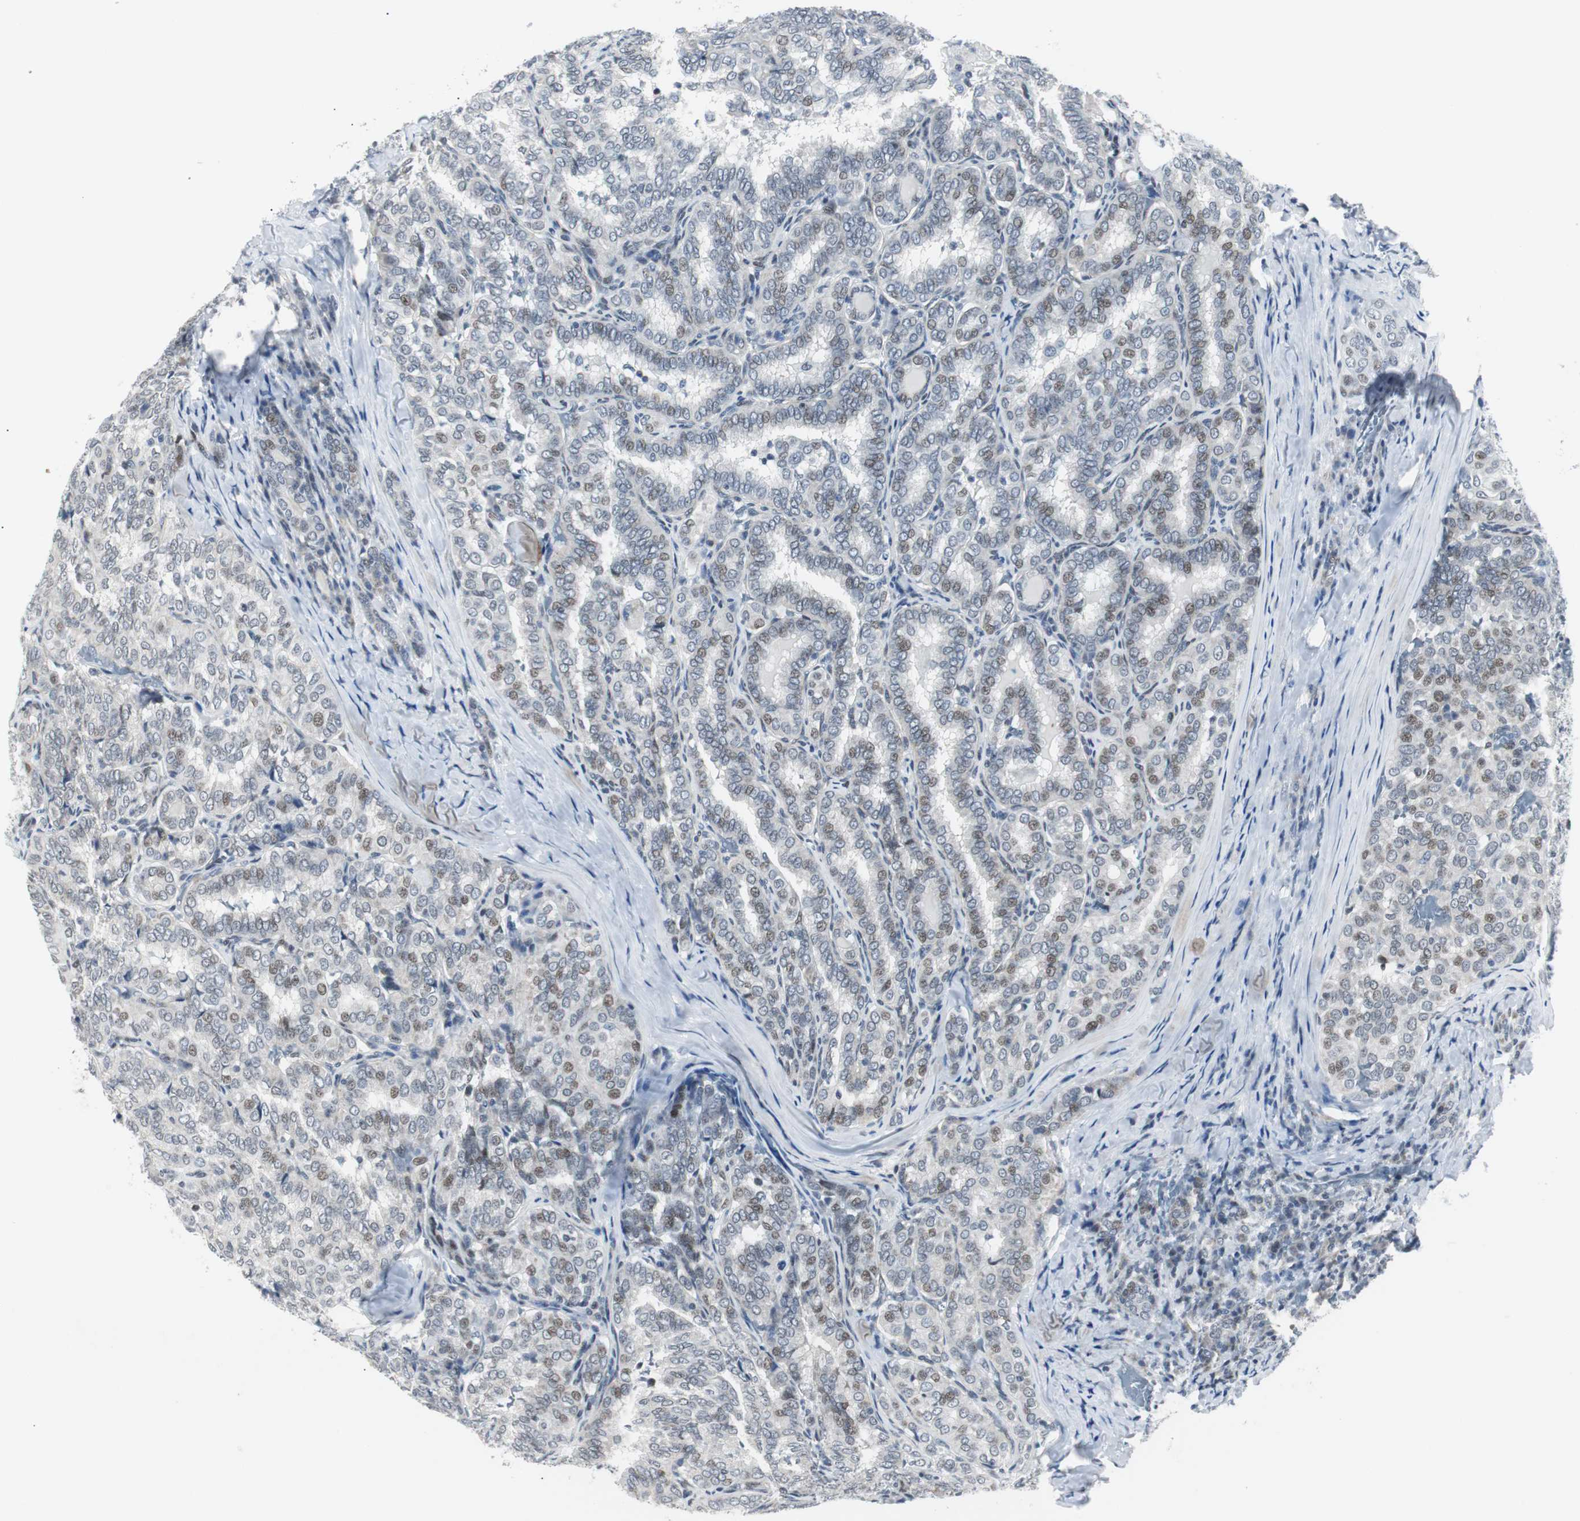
{"staining": {"intensity": "weak", "quantity": "25%-75%", "location": "nuclear"}, "tissue": "thyroid cancer", "cell_type": "Tumor cells", "image_type": "cancer", "snomed": [{"axis": "morphology", "description": "Normal tissue, NOS"}, {"axis": "morphology", "description": "Papillary adenocarcinoma, NOS"}, {"axis": "topography", "description": "Thyroid gland"}], "caption": "A low amount of weak nuclear positivity is identified in approximately 25%-75% of tumor cells in thyroid cancer tissue. (Stains: DAB in brown, nuclei in blue, Microscopy: brightfield microscopy at high magnification).", "gene": "MTA1", "patient": {"sex": "female", "age": 30}}